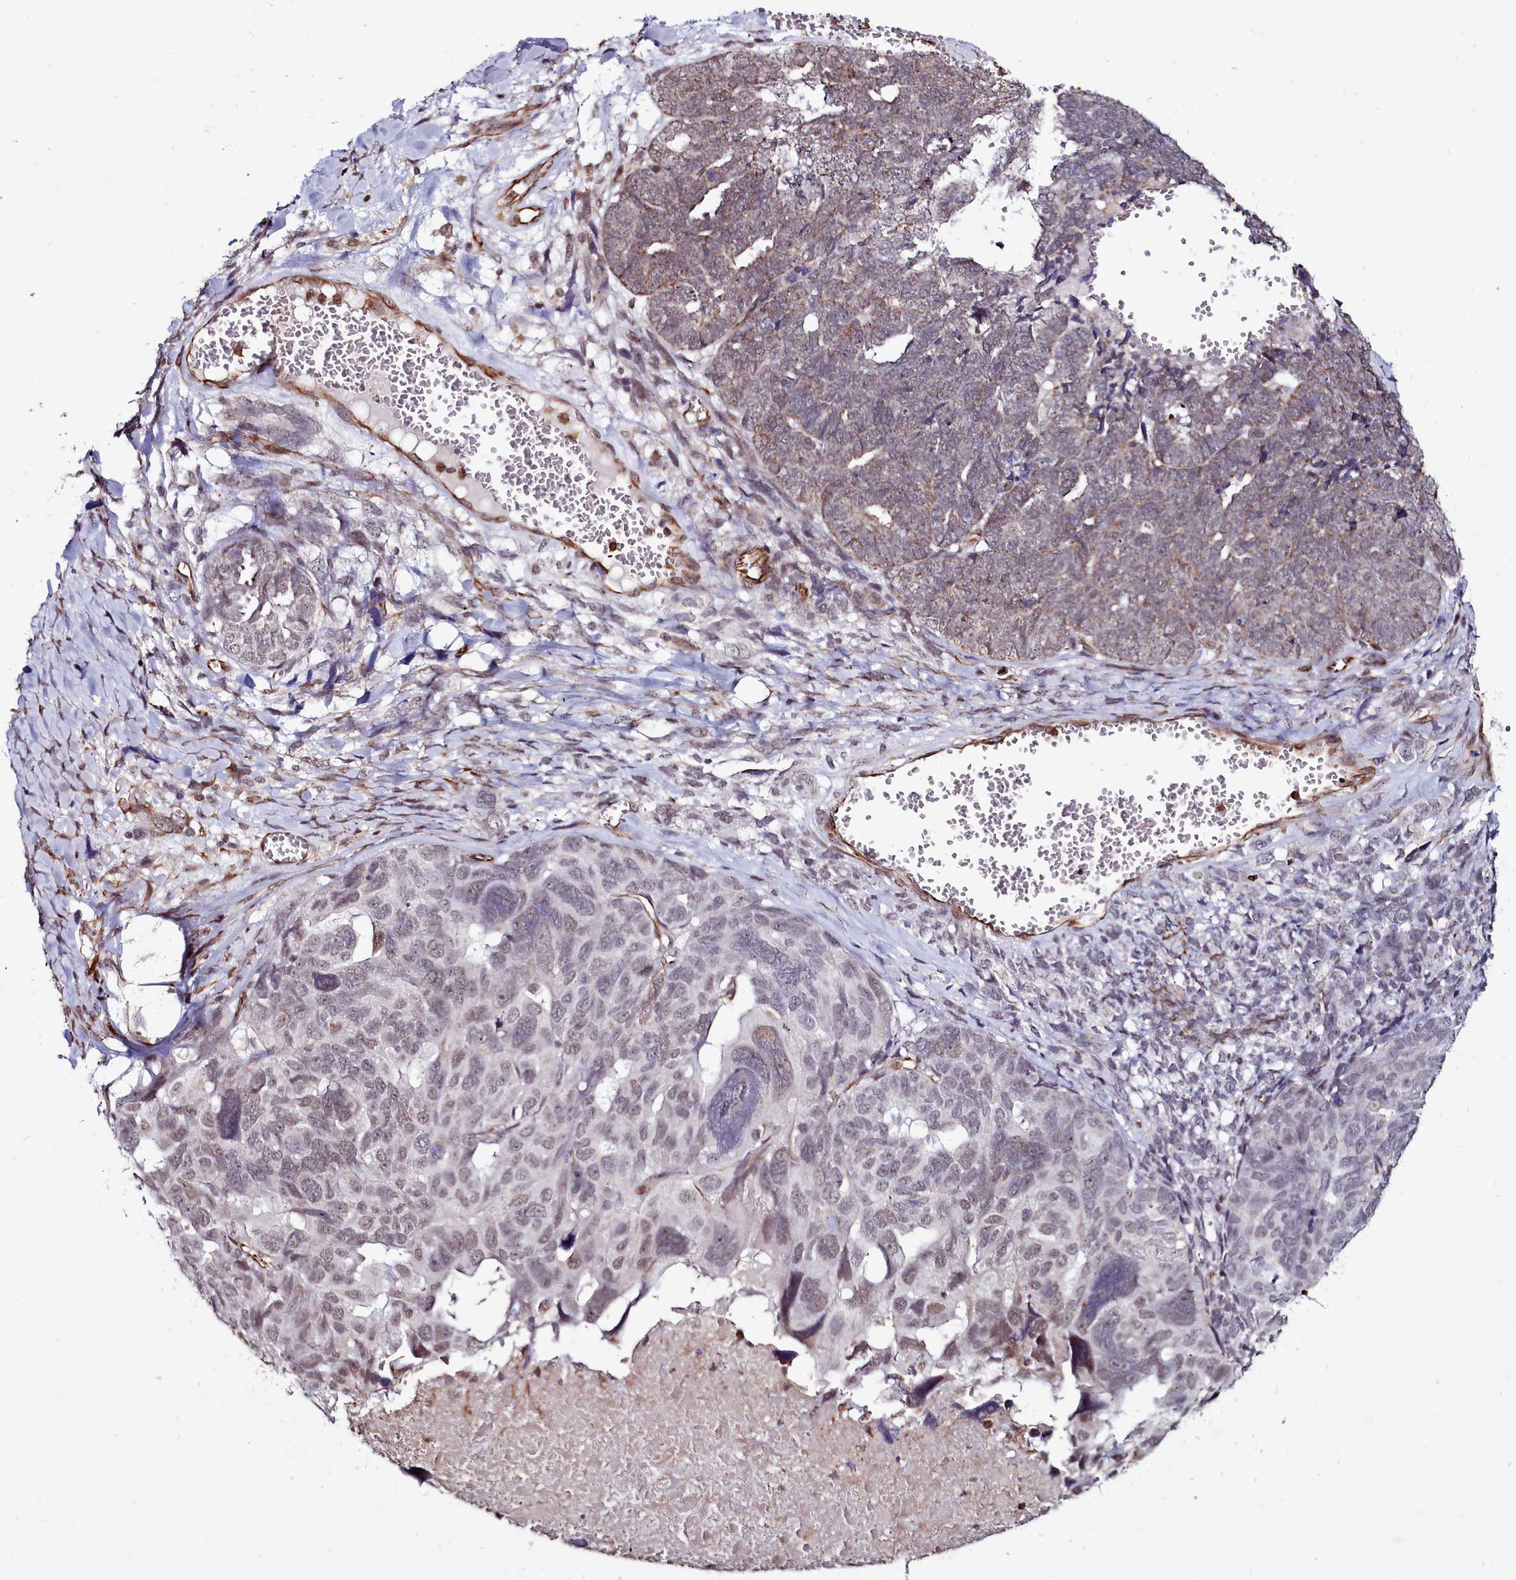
{"staining": {"intensity": "weak", "quantity": "<25%", "location": "cytoplasmic/membranous,nuclear"}, "tissue": "ovarian cancer", "cell_type": "Tumor cells", "image_type": "cancer", "snomed": [{"axis": "morphology", "description": "Cystadenocarcinoma, serous, NOS"}, {"axis": "topography", "description": "Ovary"}], "caption": "The immunohistochemistry (IHC) histopathology image has no significant expression in tumor cells of ovarian cancer (serous cystadenocarcinoma) tissue.", "gene": "CLK3", "patient": {"sex": "female", "age": 79}}